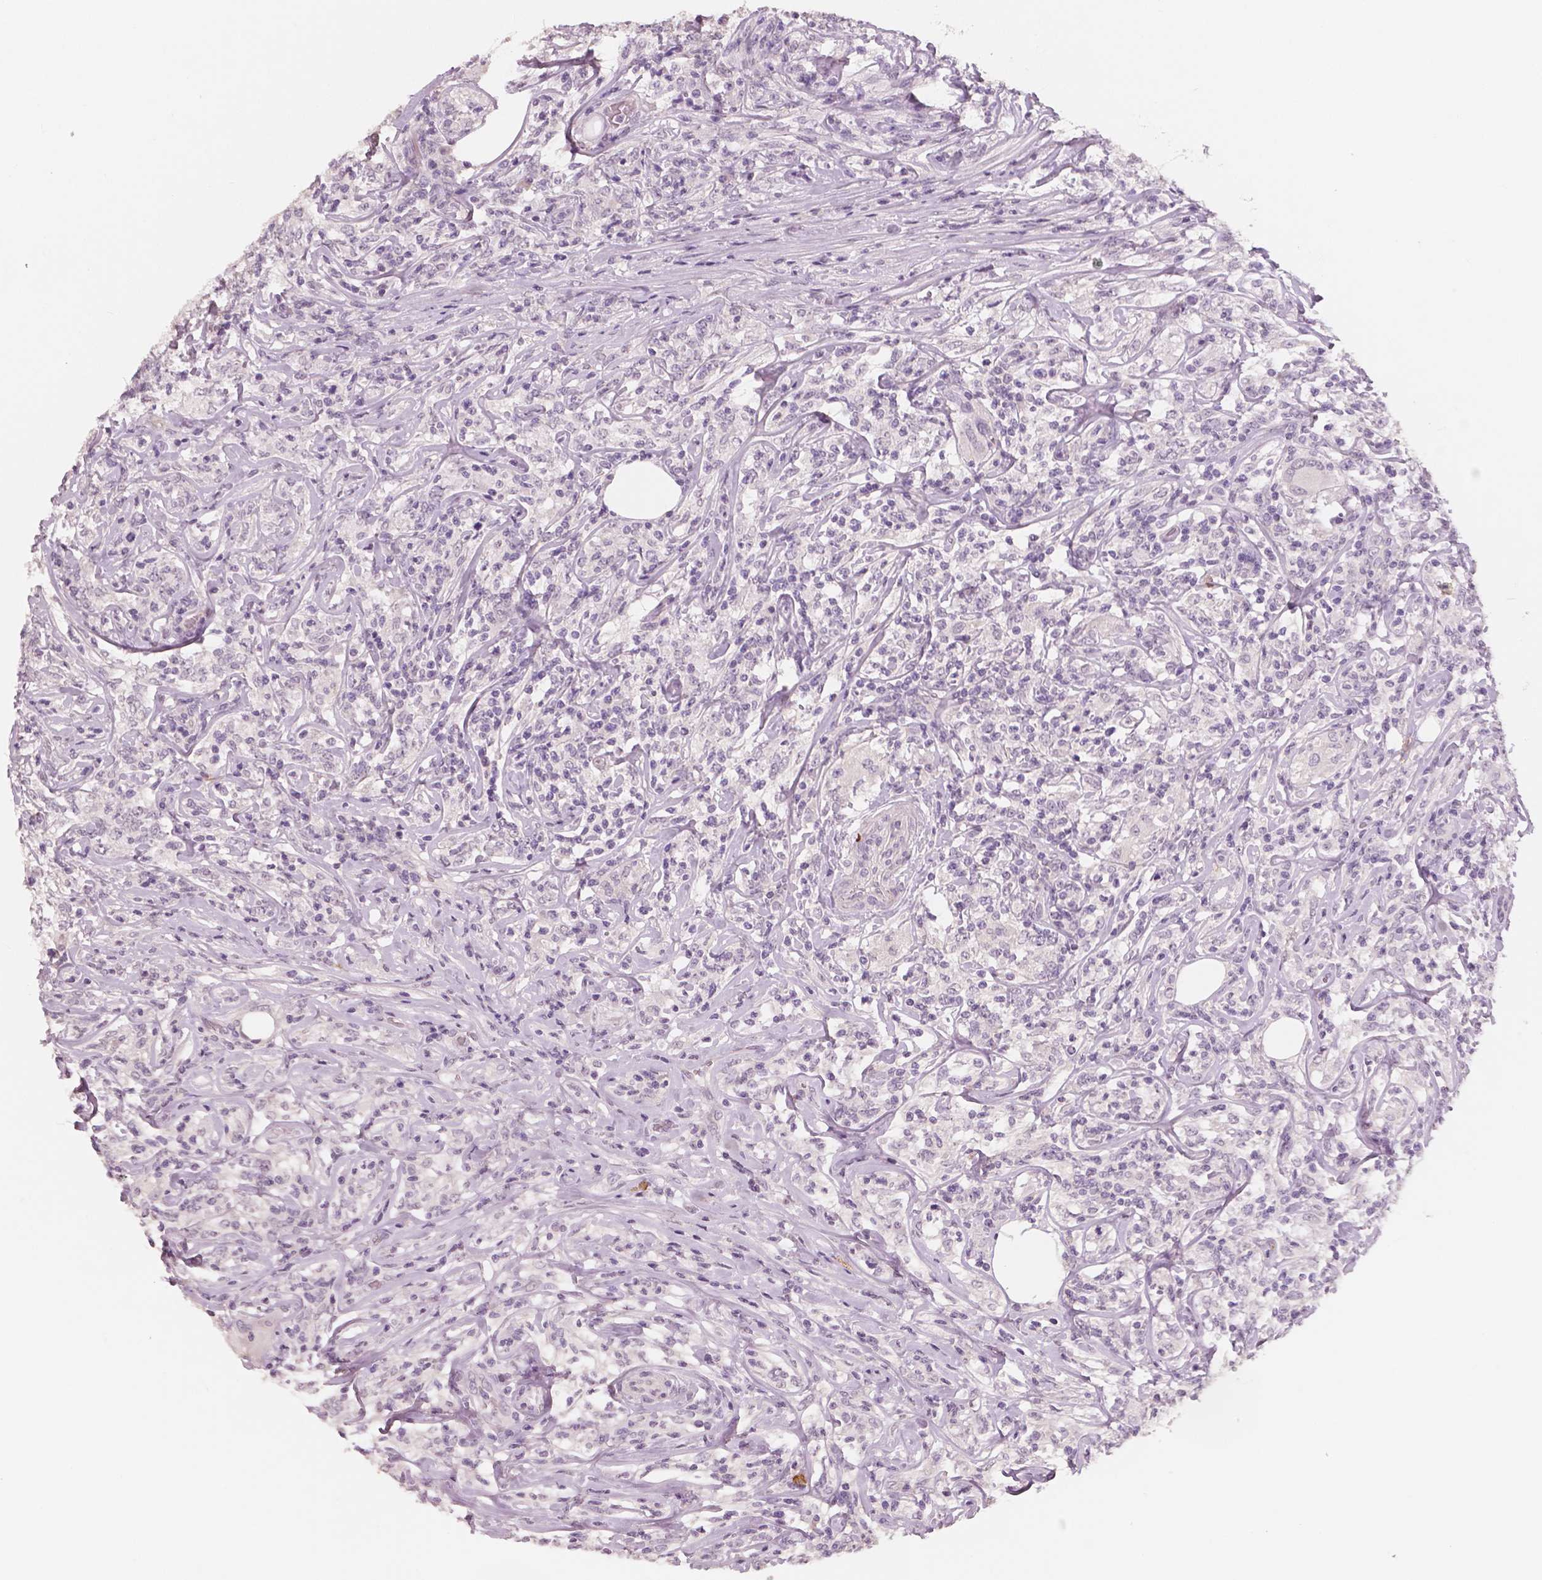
{"staining": {"intensity": "negative", "quantity": "none", "location": "none"}, "tissue": "lymphoma", "cell_type": "Tumor cells", "image_type": "cancer", "snomed": [{"axis": "morphology", "description": "Malignant lymphoma, non-Hodgkin's type, High grade"}, {"axis": "topography", "description": "Lymph node"}], "caption": "IHC photomicrograph of neoplastic tissue: human high-grade malignant lymphoma, non-Hodgkin's type stained with DAB reveals no significant protein positivity in tumor cells.", "gene": "KIT", "patient": {"sex": "female", "age": 84}}